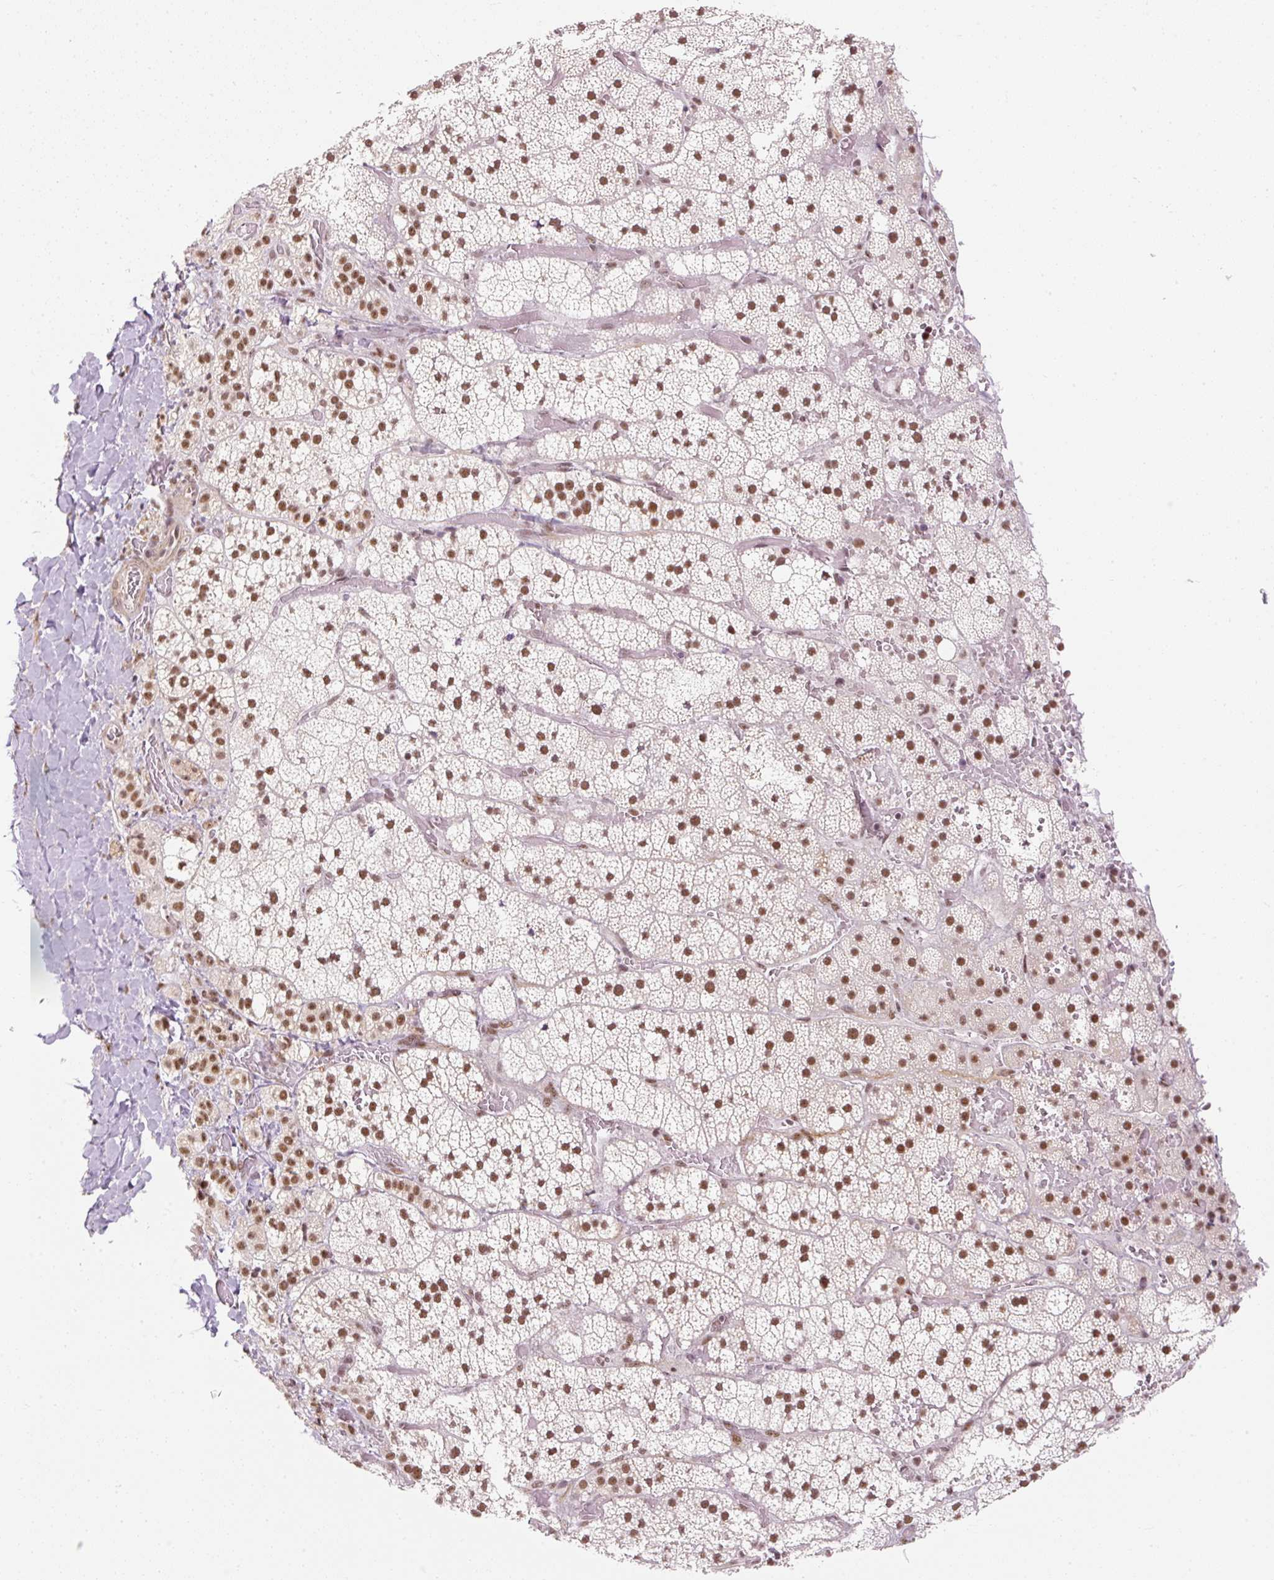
{"staining": {"intensity": "strong", "quantity": "25%-75%", "location": "nuclear"}, "tissue": "adrenal gland", "cell_type": "Glandular cells", "image_type": "normal", "snomed": [{"axis": "morphology", "description": "Normal tissue, NOS"}, {"axis": "topography", "description": "Adrenal gland"}], "caption": "Protein positivity by IHC exhibits strong nuclear staining in approximately 25%-75% of glandular cells in benign adrenal gland.", "gene": "U2AF2", "patient": {"sex": "male", "age": 53}}